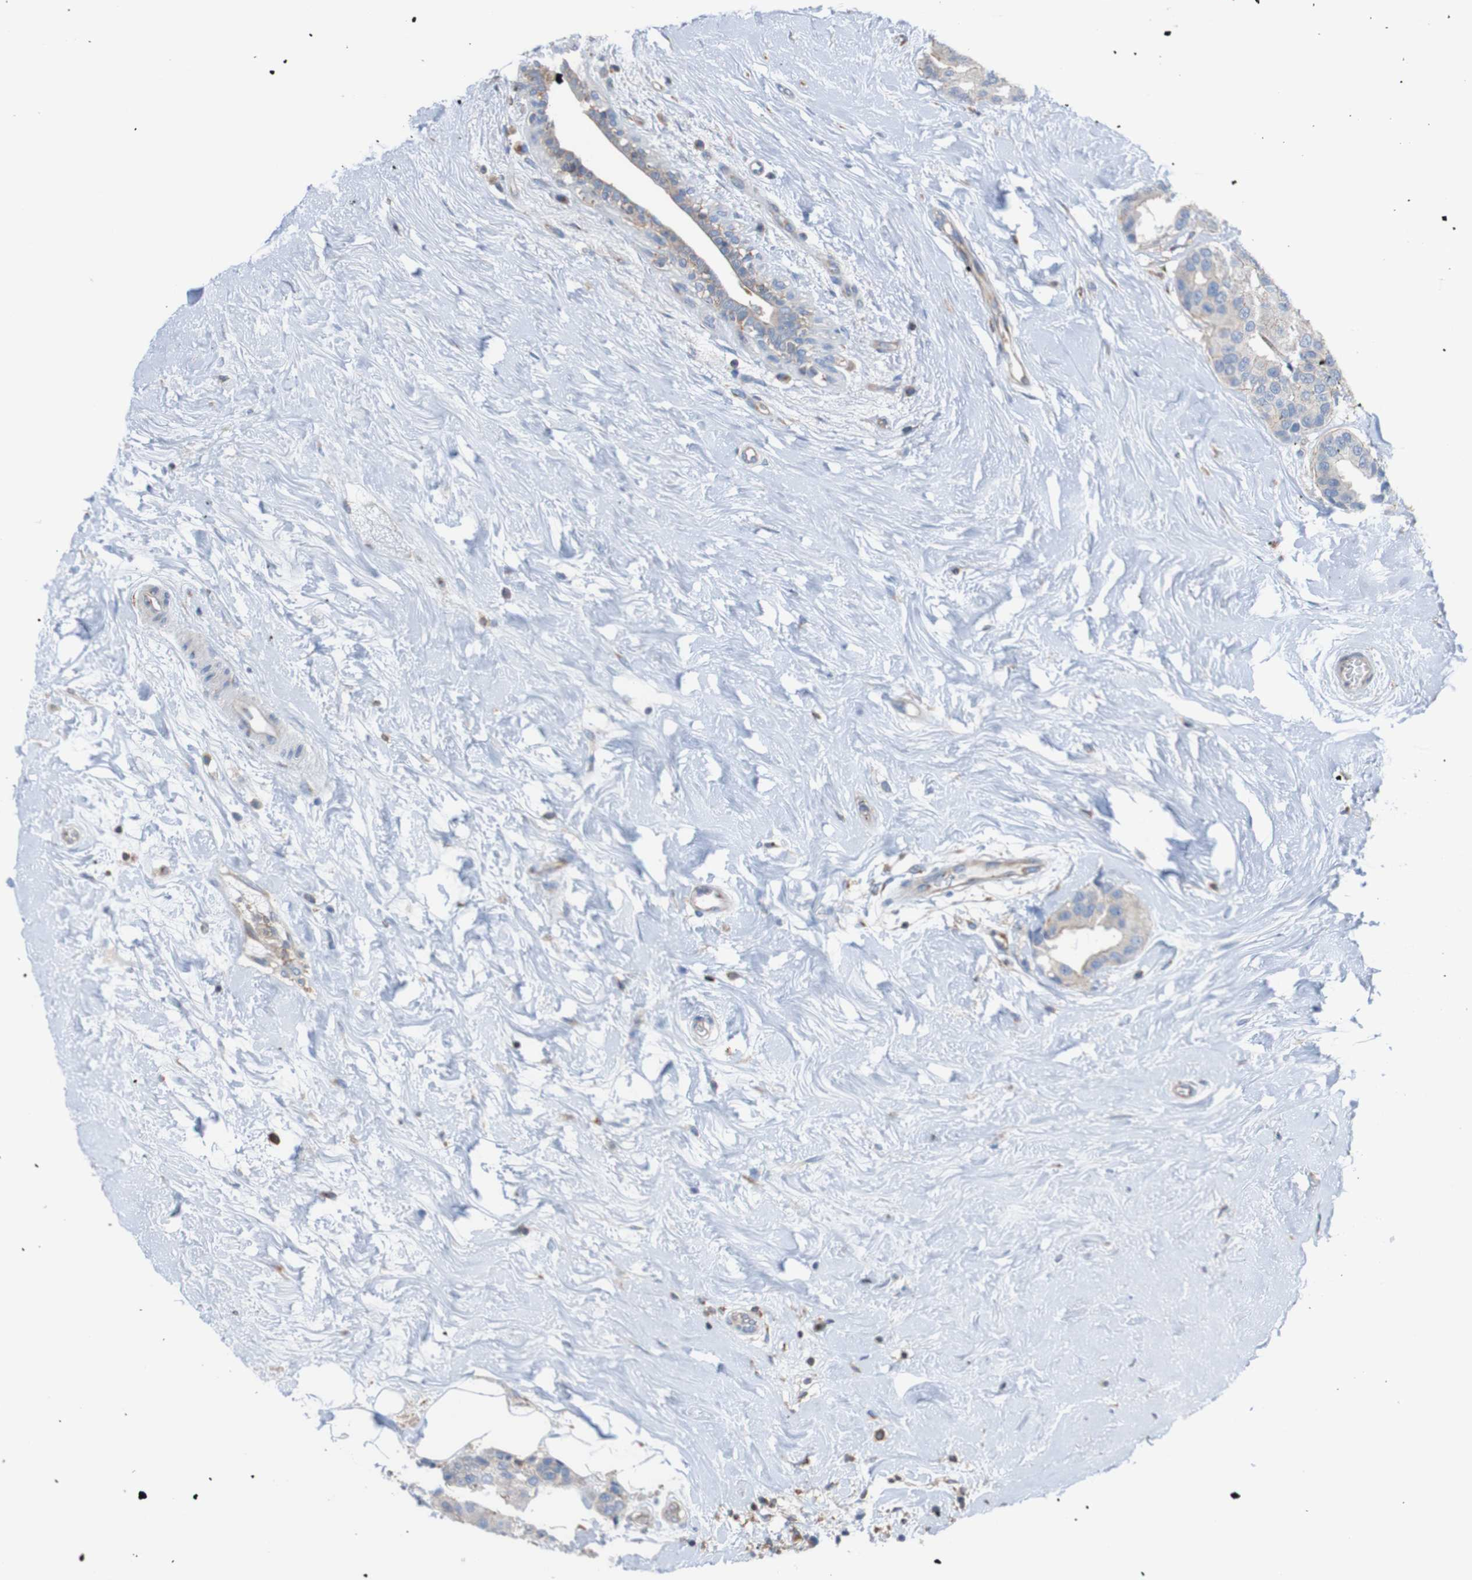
{"staining": {"intensity": "weak", "quantity": ">75%", "location": "cytoplasmic/membranous"}, "tissue": "breast cancer", "cell_type": "Tumor cells", "image_type": "cancer", "snomed": [{"axis": "morphology", "description": "Normal tissue, NOS"}, {"axis": "morphology", "description": "Duct carcinoma"}, {"axis": "topography", "description": "Breast"}], "caption": "IHC staining of breast cancer (infiltrating ductal carcinoma), which shows low levels of weak cytoplasmic/membranous staining in about >75% of tumor cells indicating weak cytoplasmic/membranous protein staining. The staining was performed using DAB (3,3'-diaminobenzidine) (brown) for protein detection and nuclei were counterstained in hematoxylin (blue).", "gene": "MINAR1", "patient": {"sex": "female", "age": 39}}